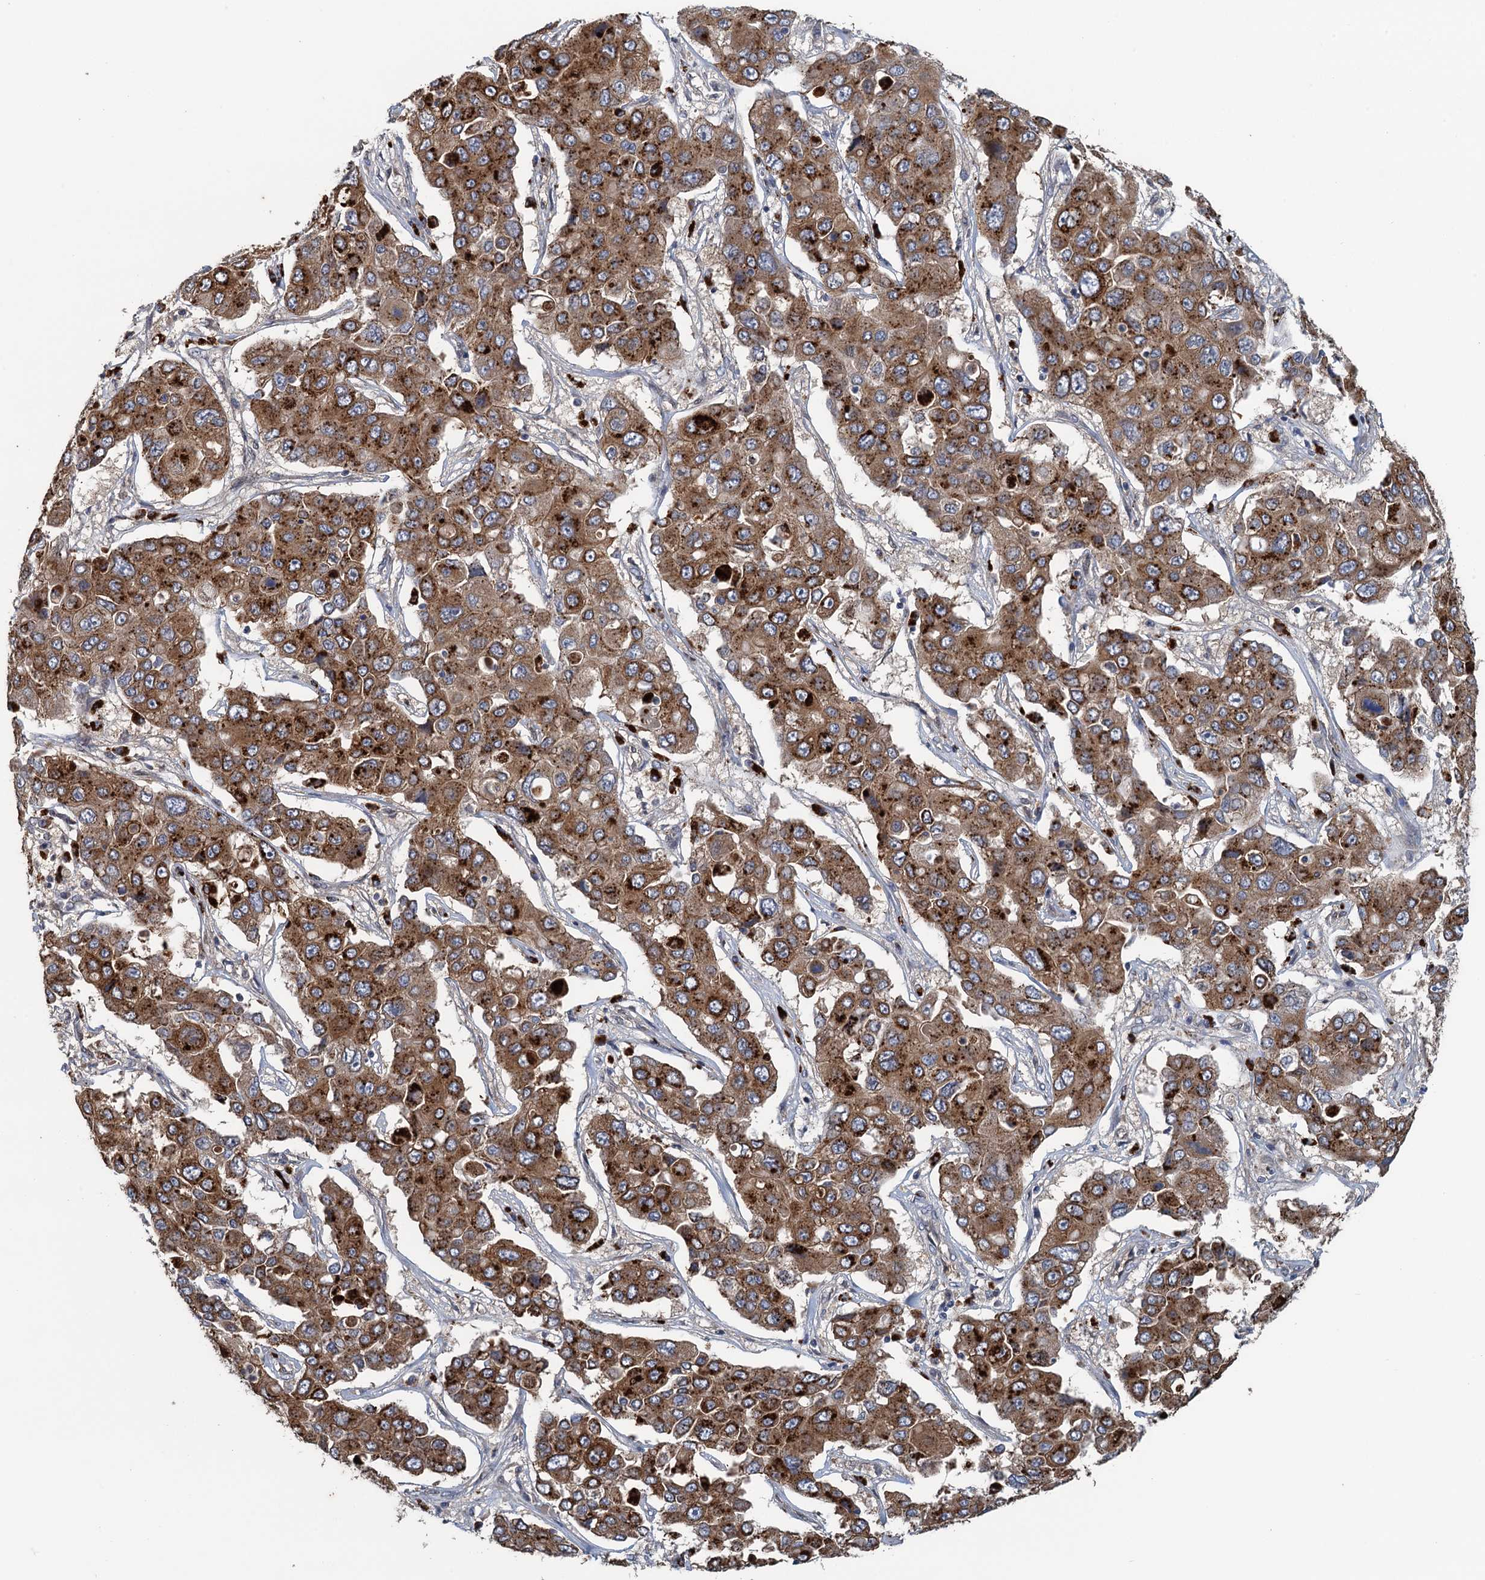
{"staining": {"intensity": "moderate", "quantity": ">75%", "location": "cytoplasmic/membranous"}, "tissue": "liver cancer", "cell_type": "Tumor cells", "image_type": "cancer", "snomed": [{"axis": "morphology", "description": "Cholangiocarcinoma"}, {"axis": "topography", "description": "Liver"}], "caption": "A histopathology image showing moderate cytoplasmic/membranous expression in approximately >75% of tumor cells in liver cancer (cholangiocarcinoma), as visualized by brown immunohistochemical staining.", "gene": "KBTBD8", "patient": {"sex": "male", "age": 67}}